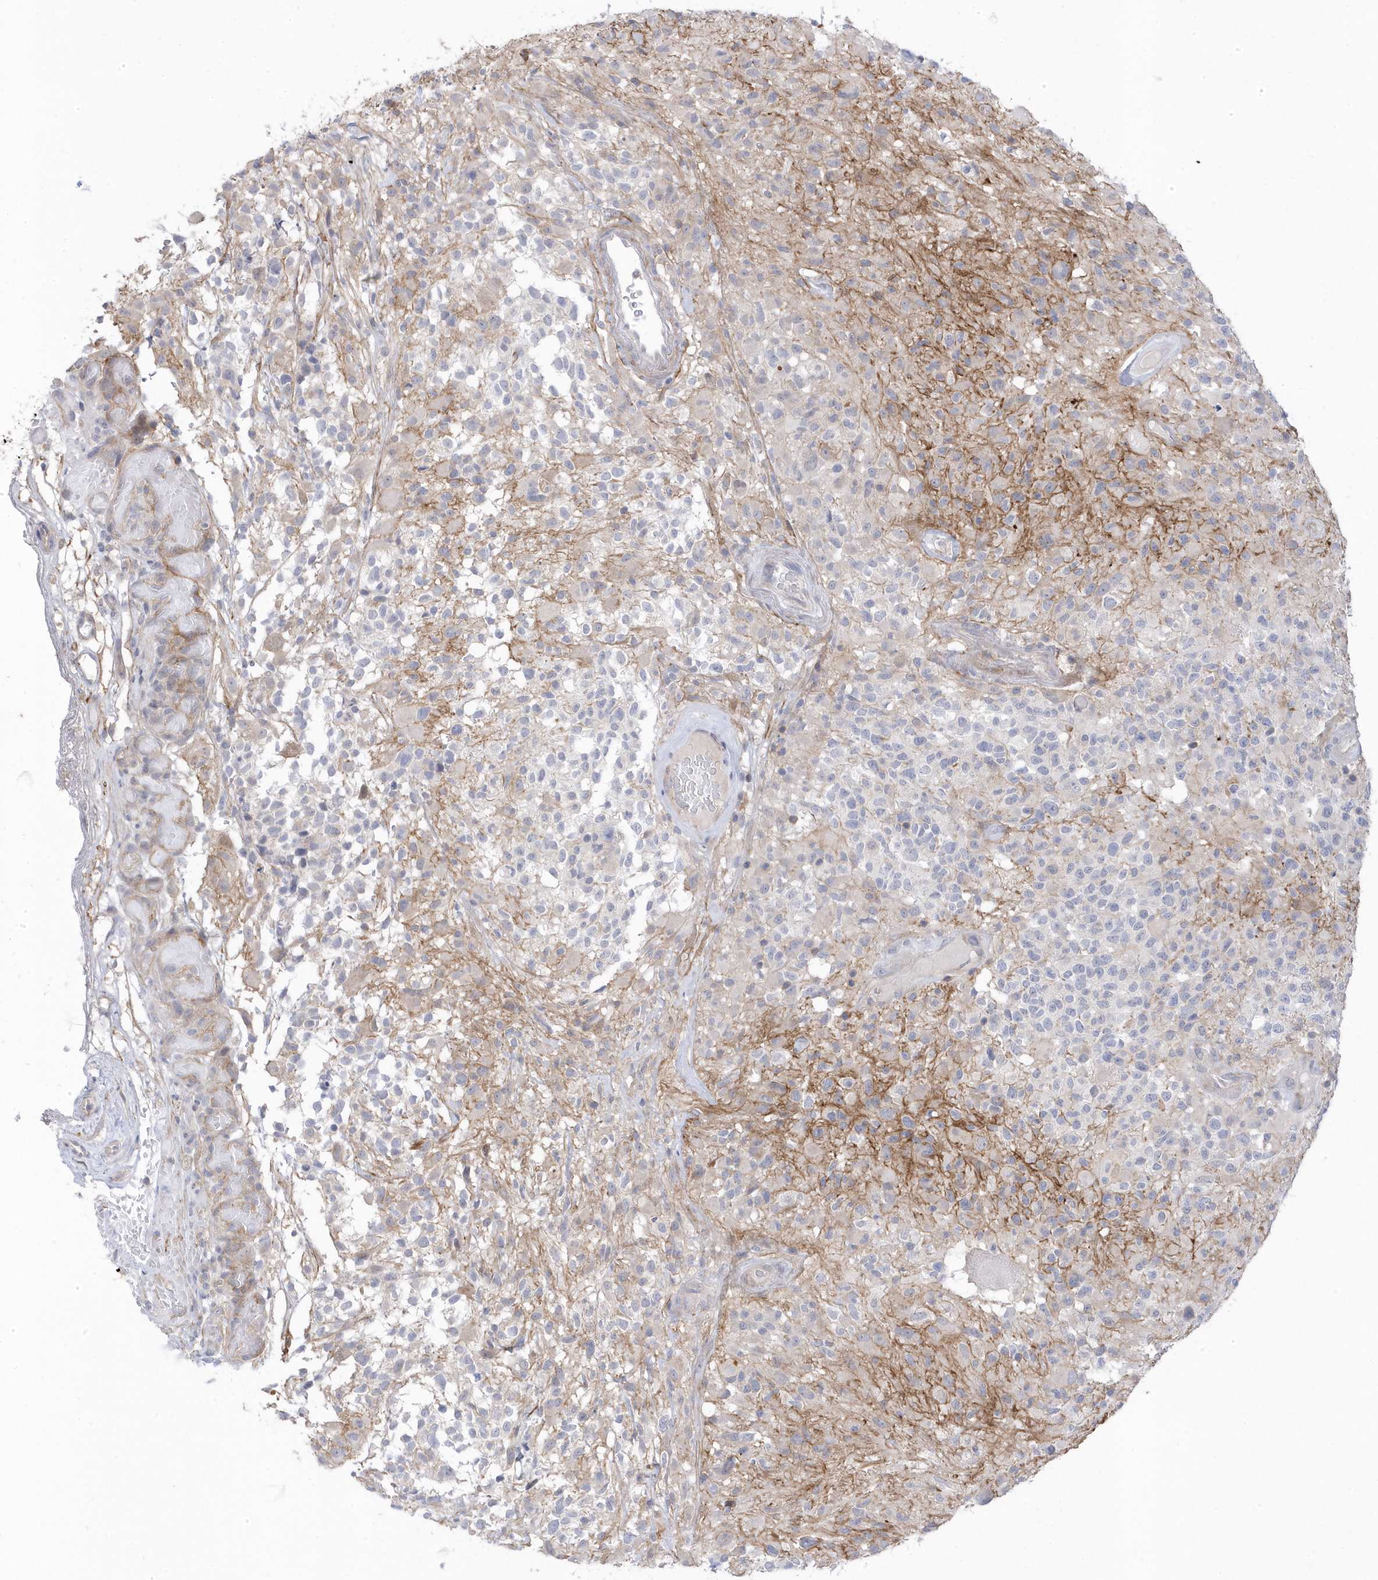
{"staining": {"intensity": "negative", "quantity": "none", "location": "none"}, "tissue": "glioma", "cell_type": "Tumor cells", "image_type": "cancer", "snomed": [{"axis": "morphology", "description": "Glioma, malignant, High grade"}, {"axis": "morphology", "description": "Glioblastoma, NOS"}, {"axis": "topography", "description": "Brain"}], "caption": "Human malignant high-grade glioma stained for a protein using immunohistochemistry demonstrates no expression in tumor cells.", "gene": "ANAPC1", "patient": {"sex": "male", "age": 60}}